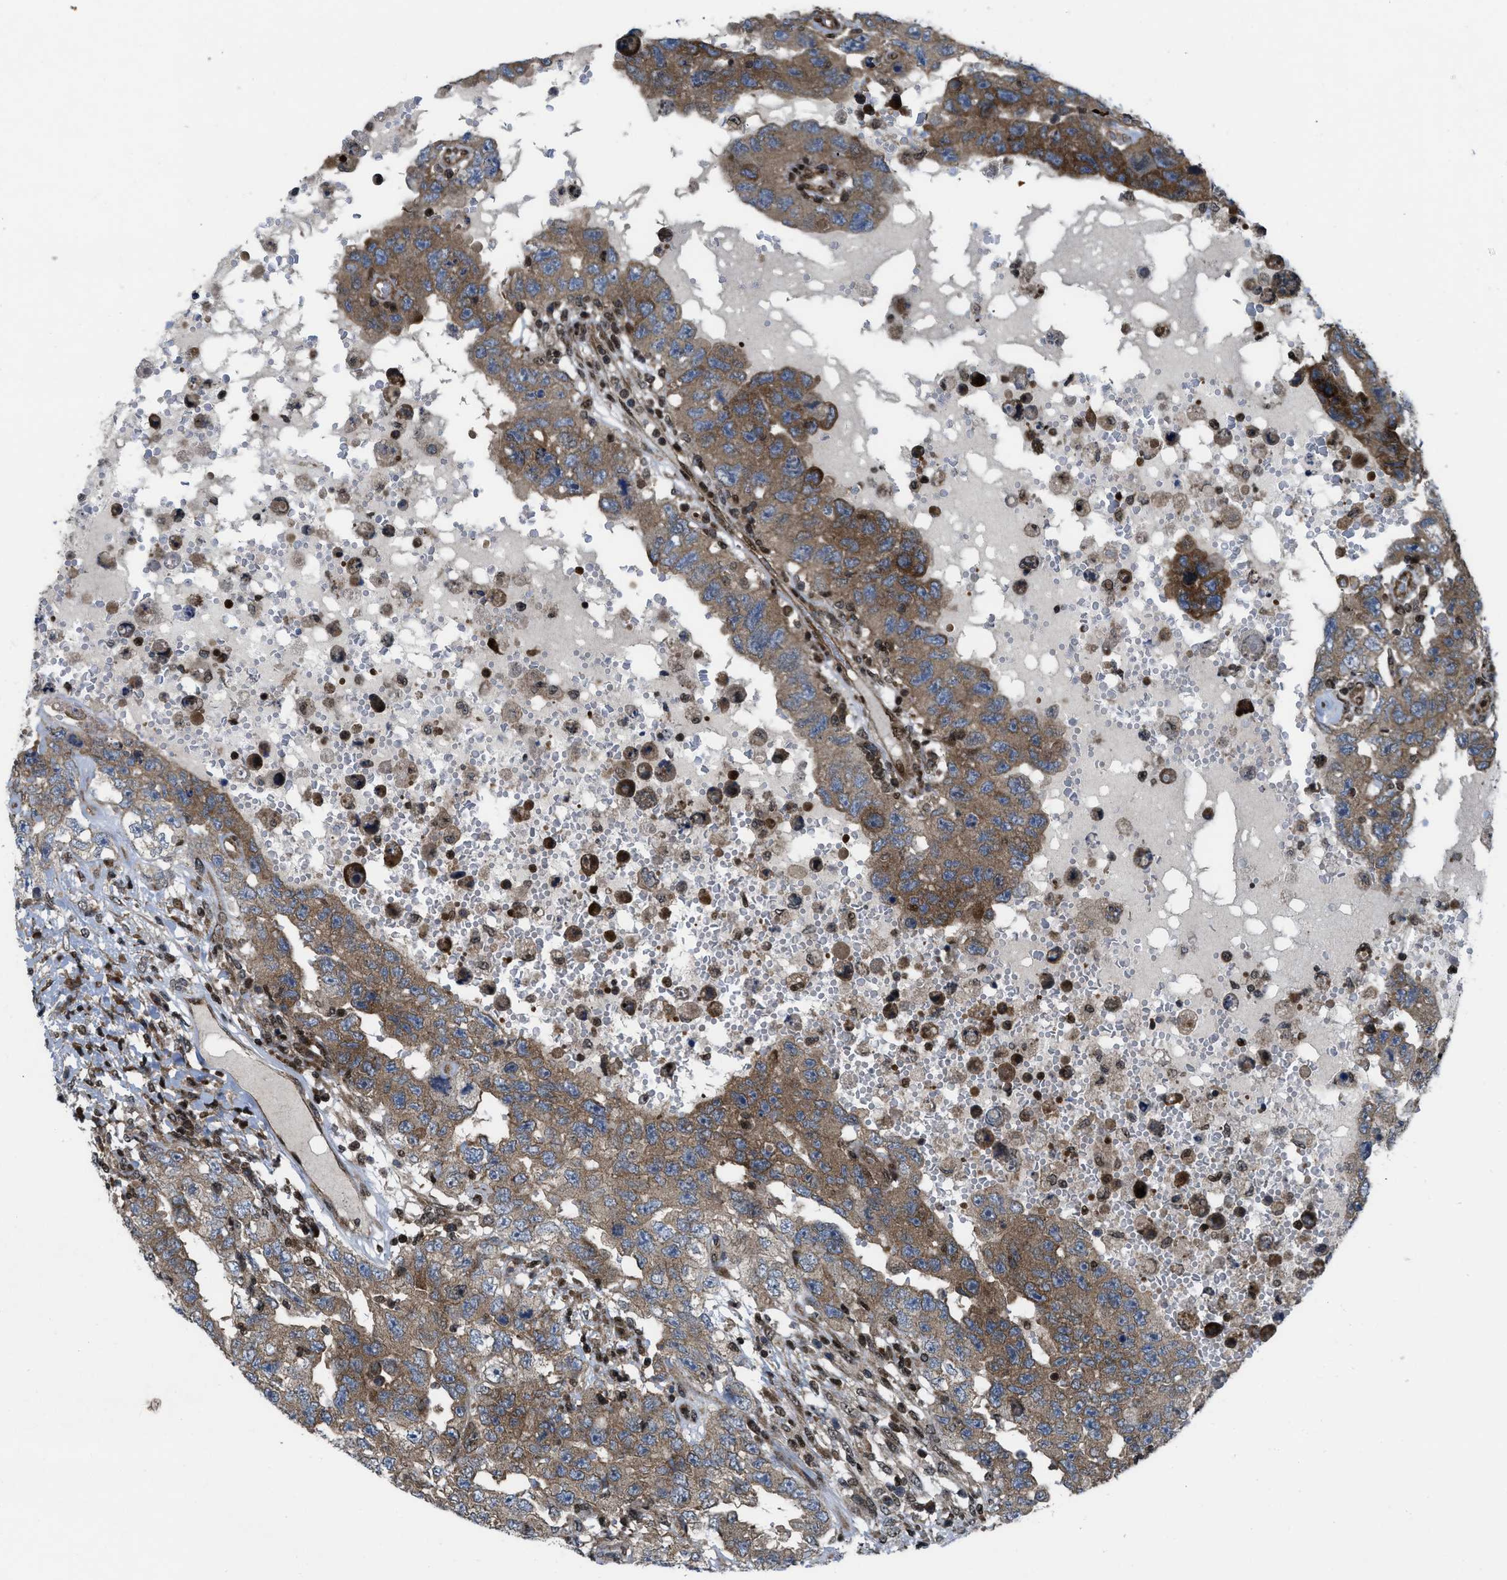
{"staining": {"intensity": "moderate", "quantity": ">75%", "location": "cytoplasmic/membranous"}, "tissue": "testis cancer", "cell_type": "Tumor cells", "image_type": "cancer", "snomed": [{"axis": "morphology", "description": "Carcinoma, Embryonal, NOS"}, {"axis": "topography", "description": "Testis"}], "caption": "Brown immunohistochemical staining in testis cancer exhibits moderate cytoplasmic/membranous staining in approximately >75% of tumor cells.", "gene": "PPP2CB", "patient": {"sex": "male", "age": 26}}